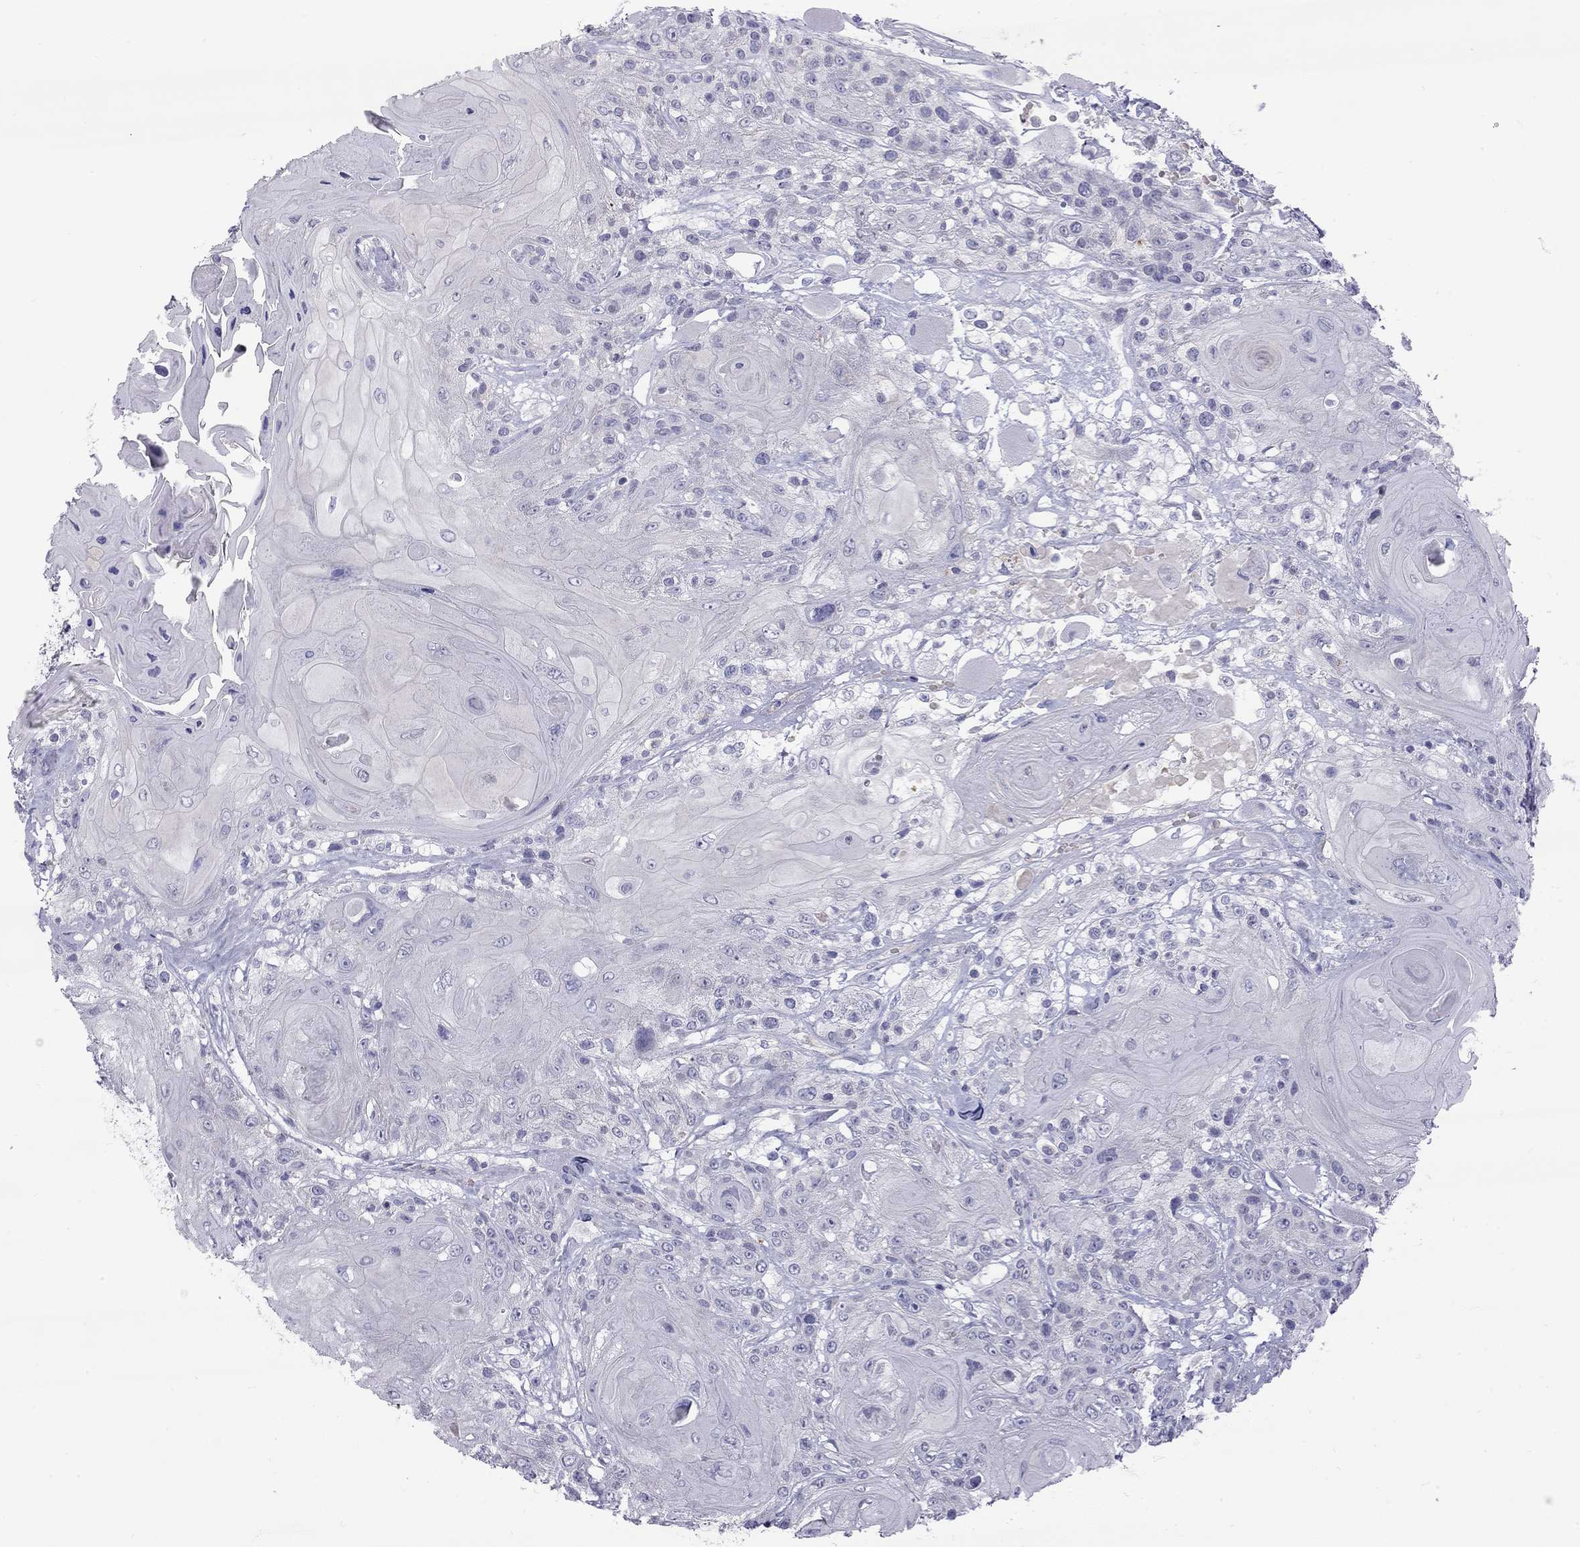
{"staining": {"intensity": "negative", "quantity": "none", "location": "none"}, "tissue": "head and neck cancer", "cell_type": "Tumor cells", "image_type": "cancer", "snomed": [{"axis": "morphology", "description": "Squamous cell carcinoma, NOS"}, {"axis": "topography", "description": "Head-Neck"}], "caption": "A histopathology image of human head and neck cancer (squamous cell carcinoma) is negative for staining in tumor cells.", "gene": "TDRD6", "patient": {"sex": "female", "age": 59}}